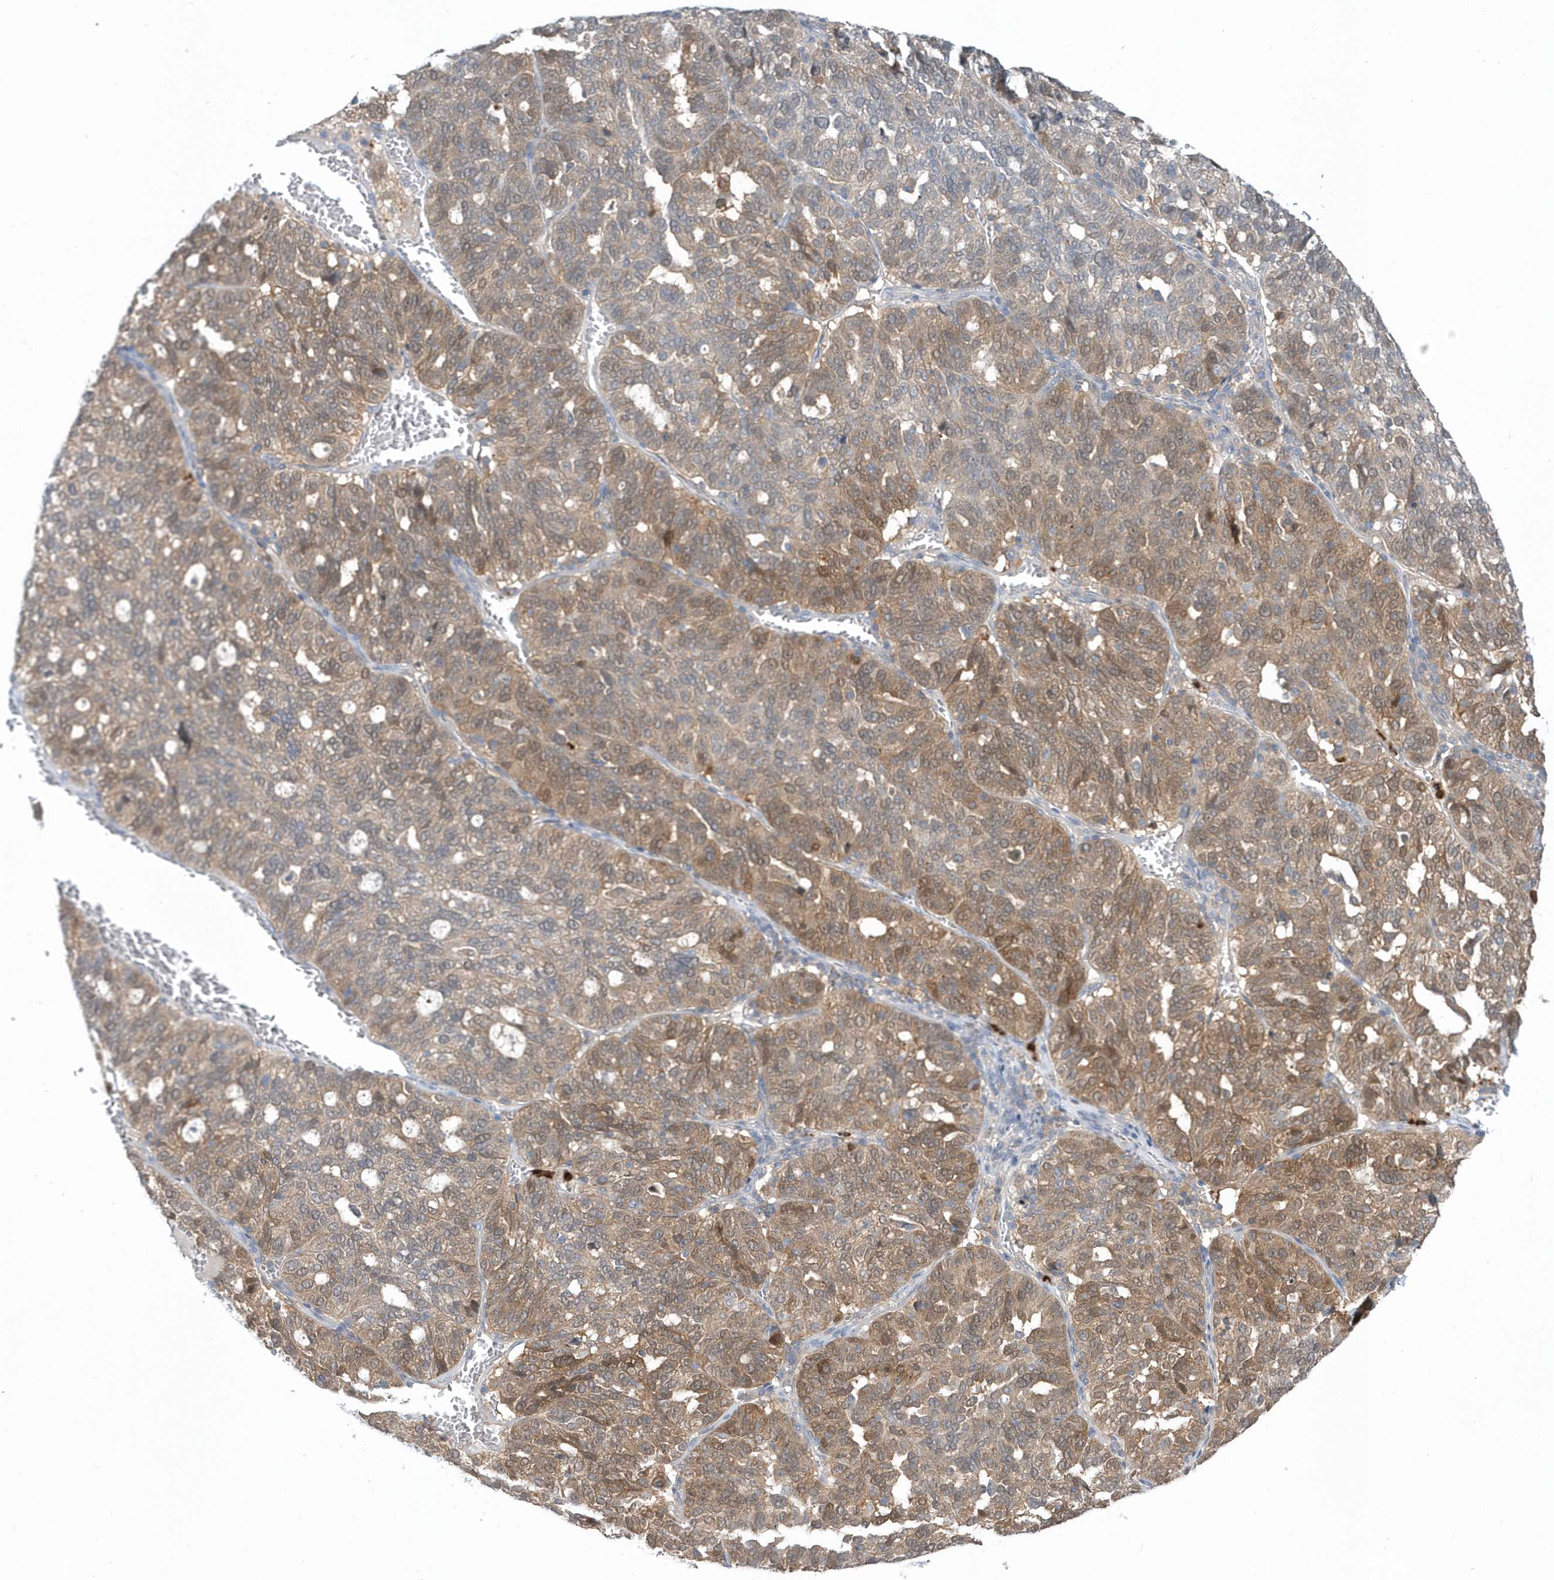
{"staining": {"intensity": "moderate", "quantity": ">75%", "location": "cytoplasmic/membranous"}, "tissue": "ovarian cancer", "cell_type": "Tumor cells", "image_type": "cancer", "snomed": [{"axis": "morphology", "description": "Cystadenocarcinoma, serous, NOS"}, {"axis": "topography", "description": "Ovary"}], "caption": "Human ovarian cancer stained for a protein (brown) reveals moderate cytoplasmic/membranous positive expression in about >75% of tumor cells.", "gene": "RNF7", "patient": {"sex": "female", "age": 59}}